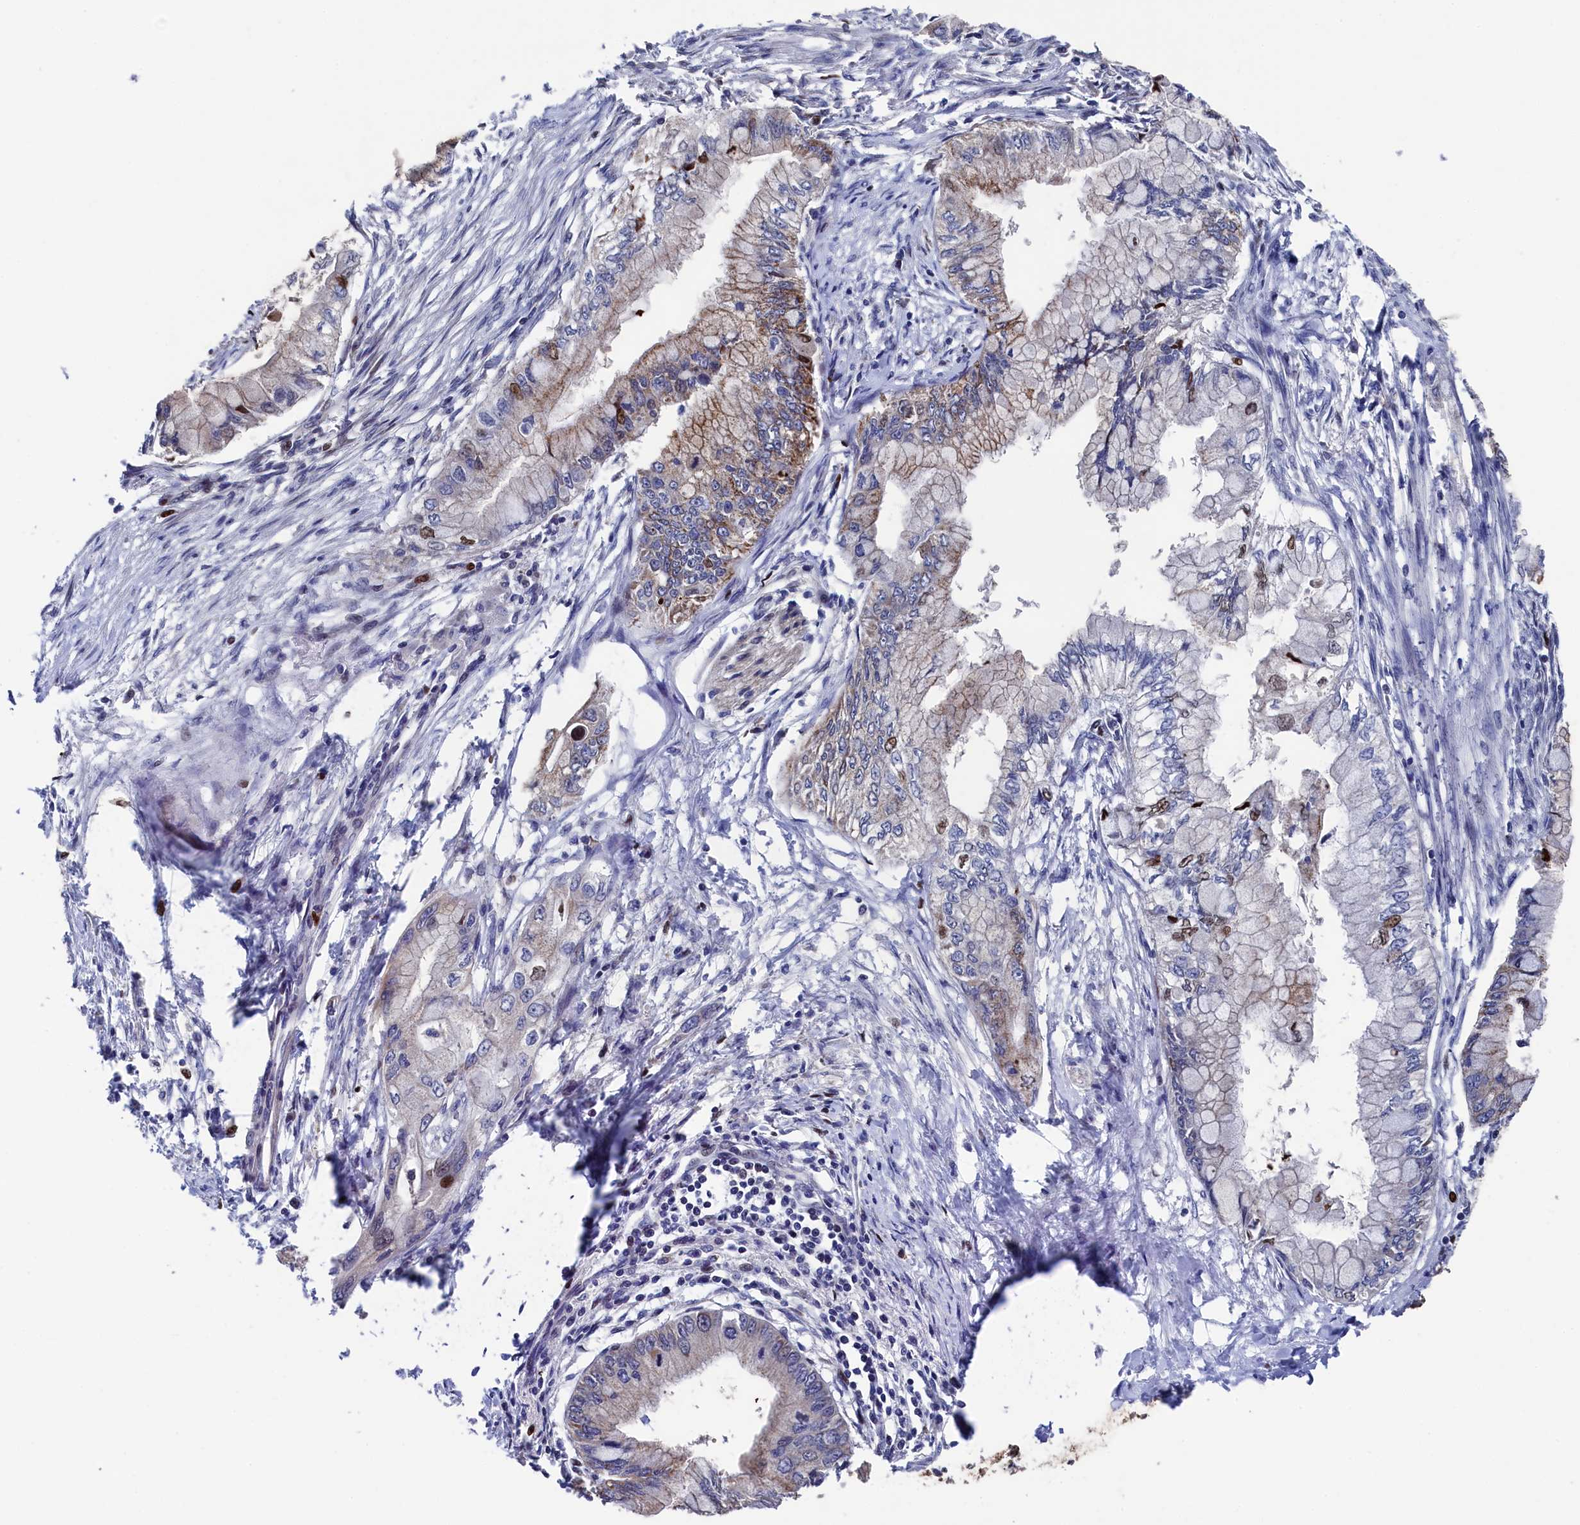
{"staining": {"intensity": "moderate", "quantity": "<25%", "location": "cytoplasmic/membranous"}, "tissue": "pancreatic cancer", "cell_type": "Tumor cells", "image_type": "cancer", "snomed": [{"axis": "morphology", "description": "Adenocarcinoma, NOS"}, {"axis": "topography", "description": "Pancreas"}], "caption": "Pancreatic cancer (adenocarcinoma) stained with a brown dye demonstrates moderate cytoplasmic/membranous positive staining in about <25% of tumor cells.", "gene": "ZNF891", "patient": {"sex": "male", "age": 48}}